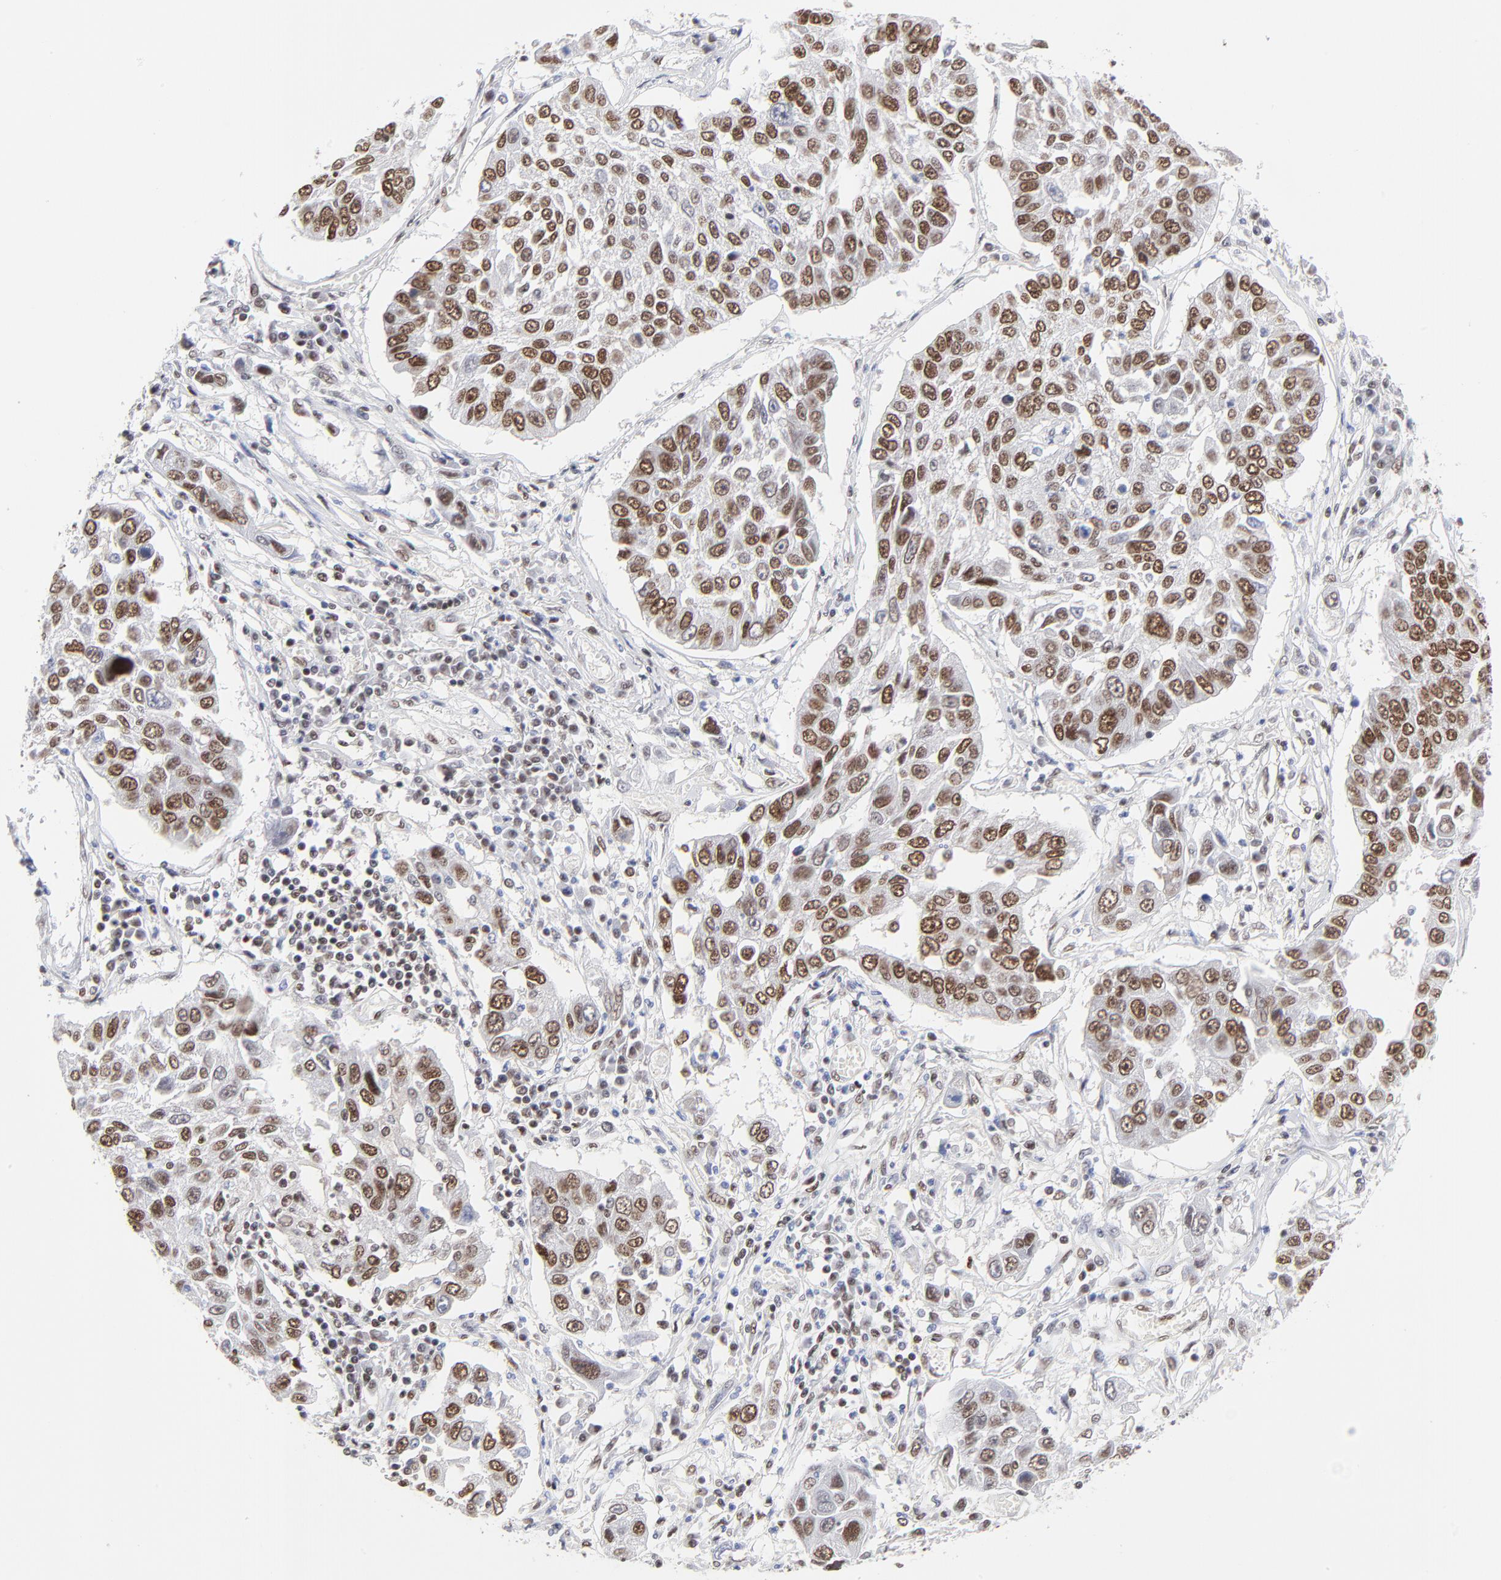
{"staining": {"intensity": "moderate", "quantity": ">75%", "location": "nuclear"}, "tissue": "lung cancer", "cell_type": "Tumor cells", "image_type": "cancer", "snomed": [{"axis": "morphology", "description": "Squamous cell carcinoma, NOS"}, {"axis": "topography", "description": "Lung"}], "caption": "Protein expression analysis of human lung cancer (squamous cell carcinoma) reveals moderate nuclear positivity in about >75% of tumor cells.", "gene": "ZMYM3", "patient": {"sex": "male", "age": 71}}